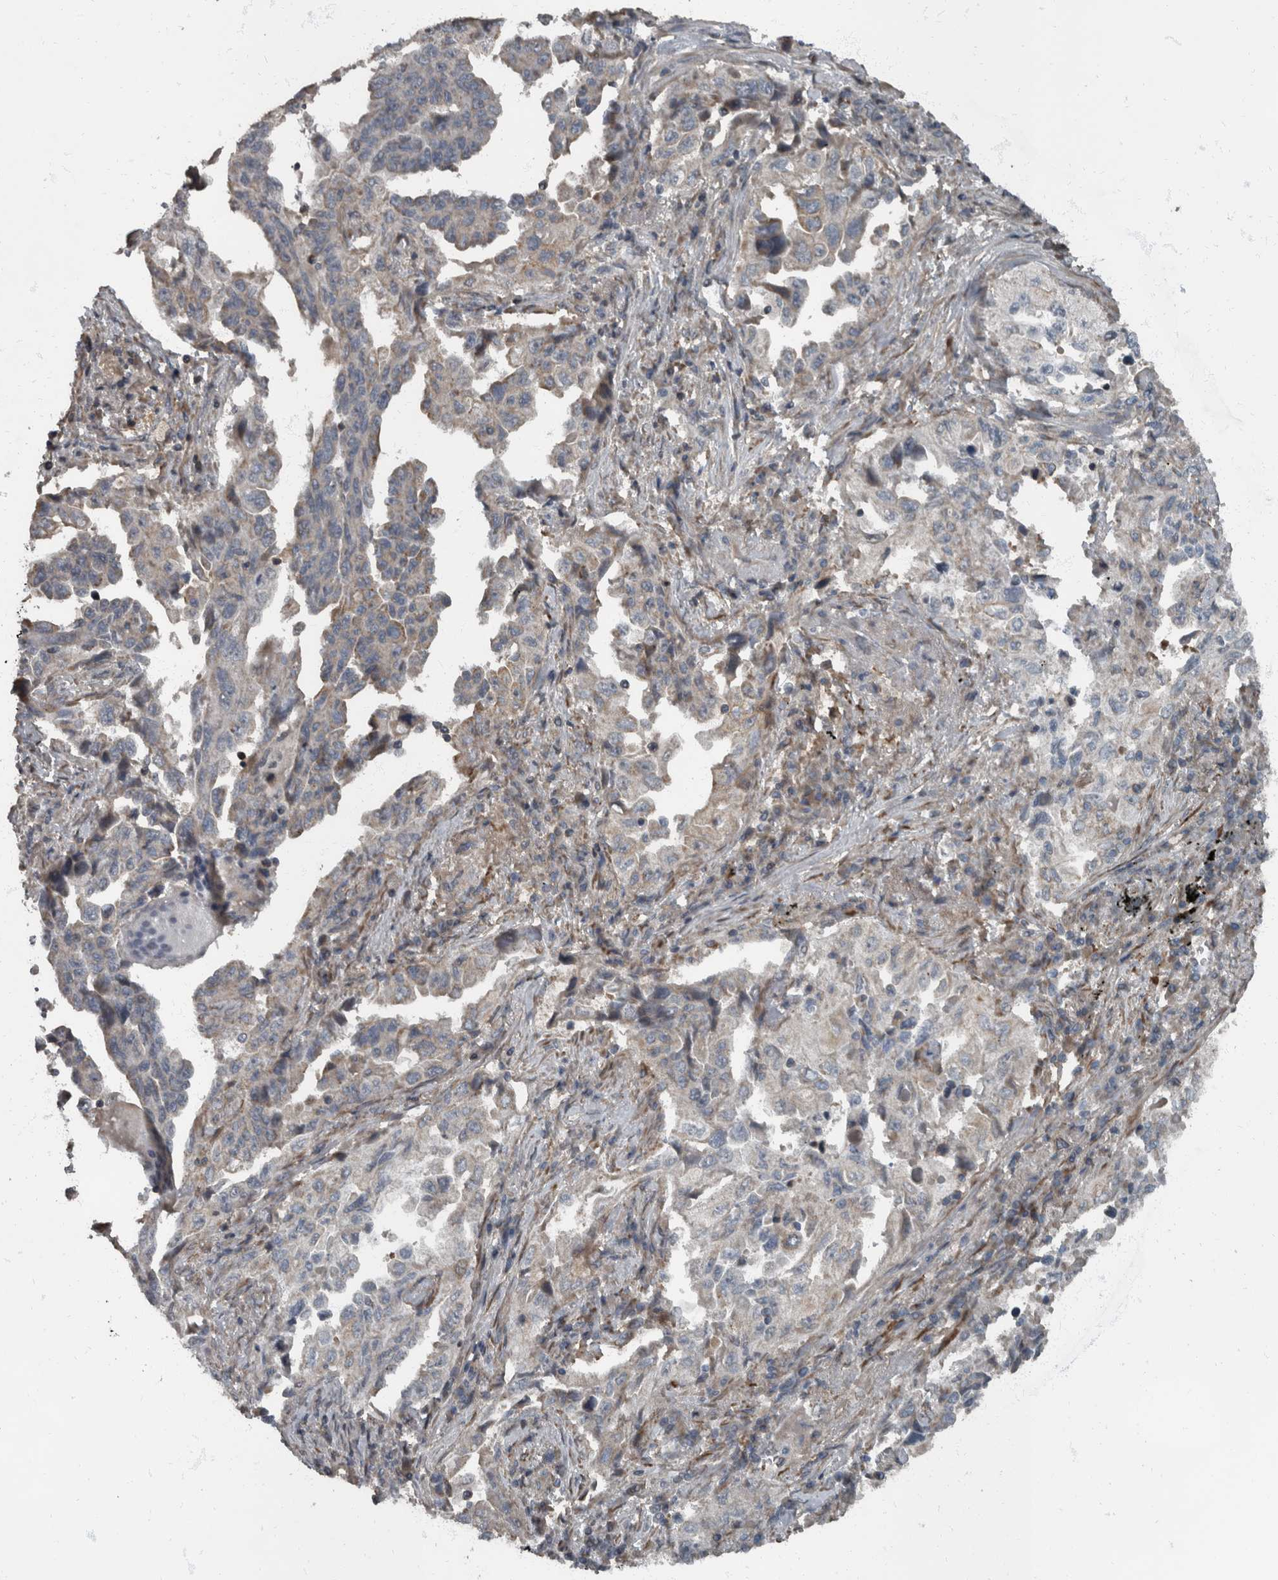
{"staining": {"intensity": "weak", "quantity": "<25%", "location": "cytoplasmic/membranous"}, "tissue": "lung cancer", "cell_type": "Tumor cells", "image_type": "cancer", "snomed": [{"axis": "morphology", "description": "Adenocarcinoma, NOS"}, {"axis": "topography", "description": "Lung"}], "caption": "This photomicrograph is of lung cancer stained with immunohistochemistry (IHC) to label a protein in brown with the nuclei are counter-stained blue. There is no staining in tumor cells.", "gene": "RABGGTB", "patient": {"sex": "female", "age": 51}}